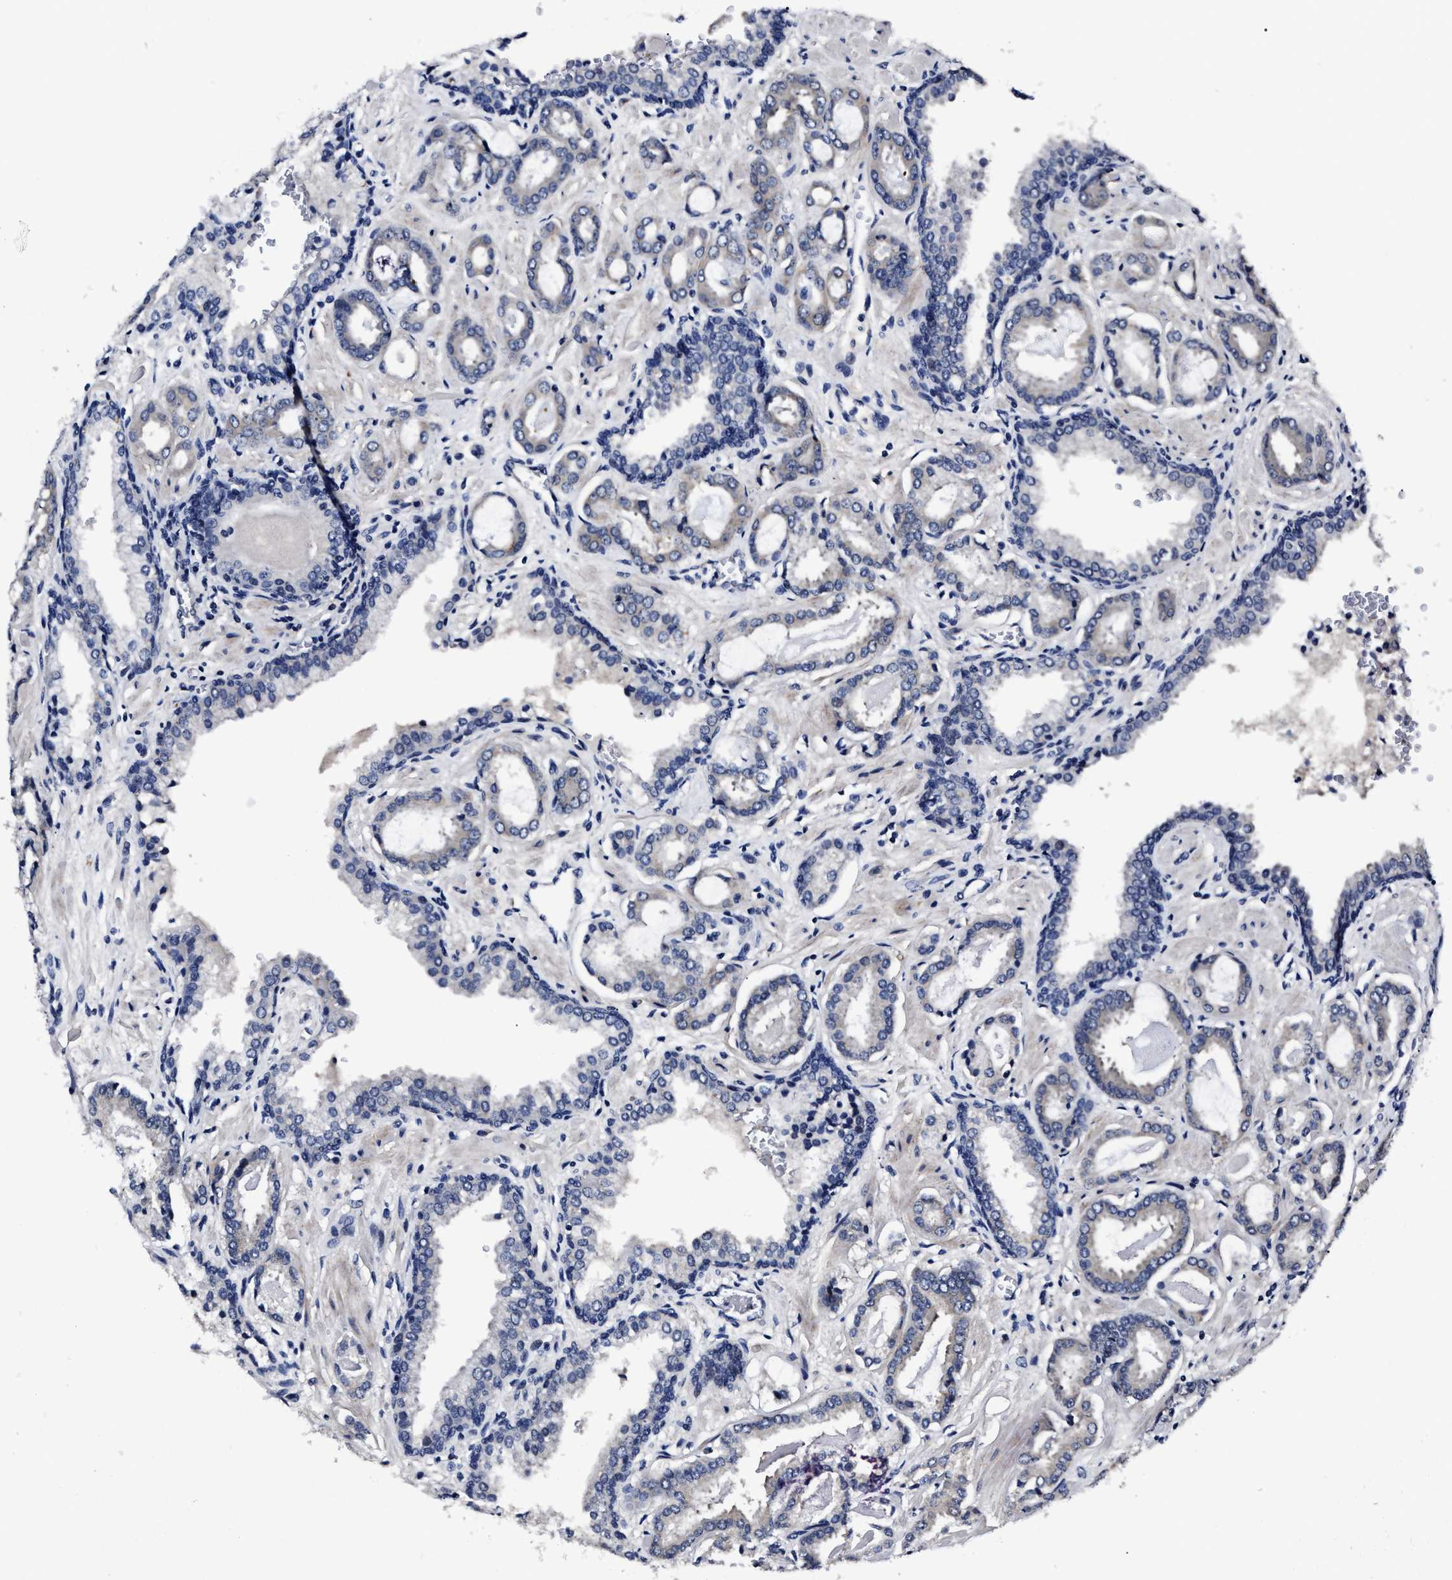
{"staining": {"intensity": "negative", "quantity": "none", "location": "none"}, "tissue": "prostate cancer", "cell_type": "Tumor cells", "image_type": "cancer", "snomed": [{"axis": "morphology", "description": "Adenocarcinoma, Low grade"}, {"axis": "topography", "description": "Prostate"}], "caption": "High magnification brightfield microscopy of prostate cancer (low-grade adenocarcinoma) stained with DAB (3,3'-diaminobenzidine) (brown) and counterstained with hematoxylin (blue): tumor cells show no significant expression.", "gene": "OLFML2A", "patient": {"sex": "male", "age": 53}}